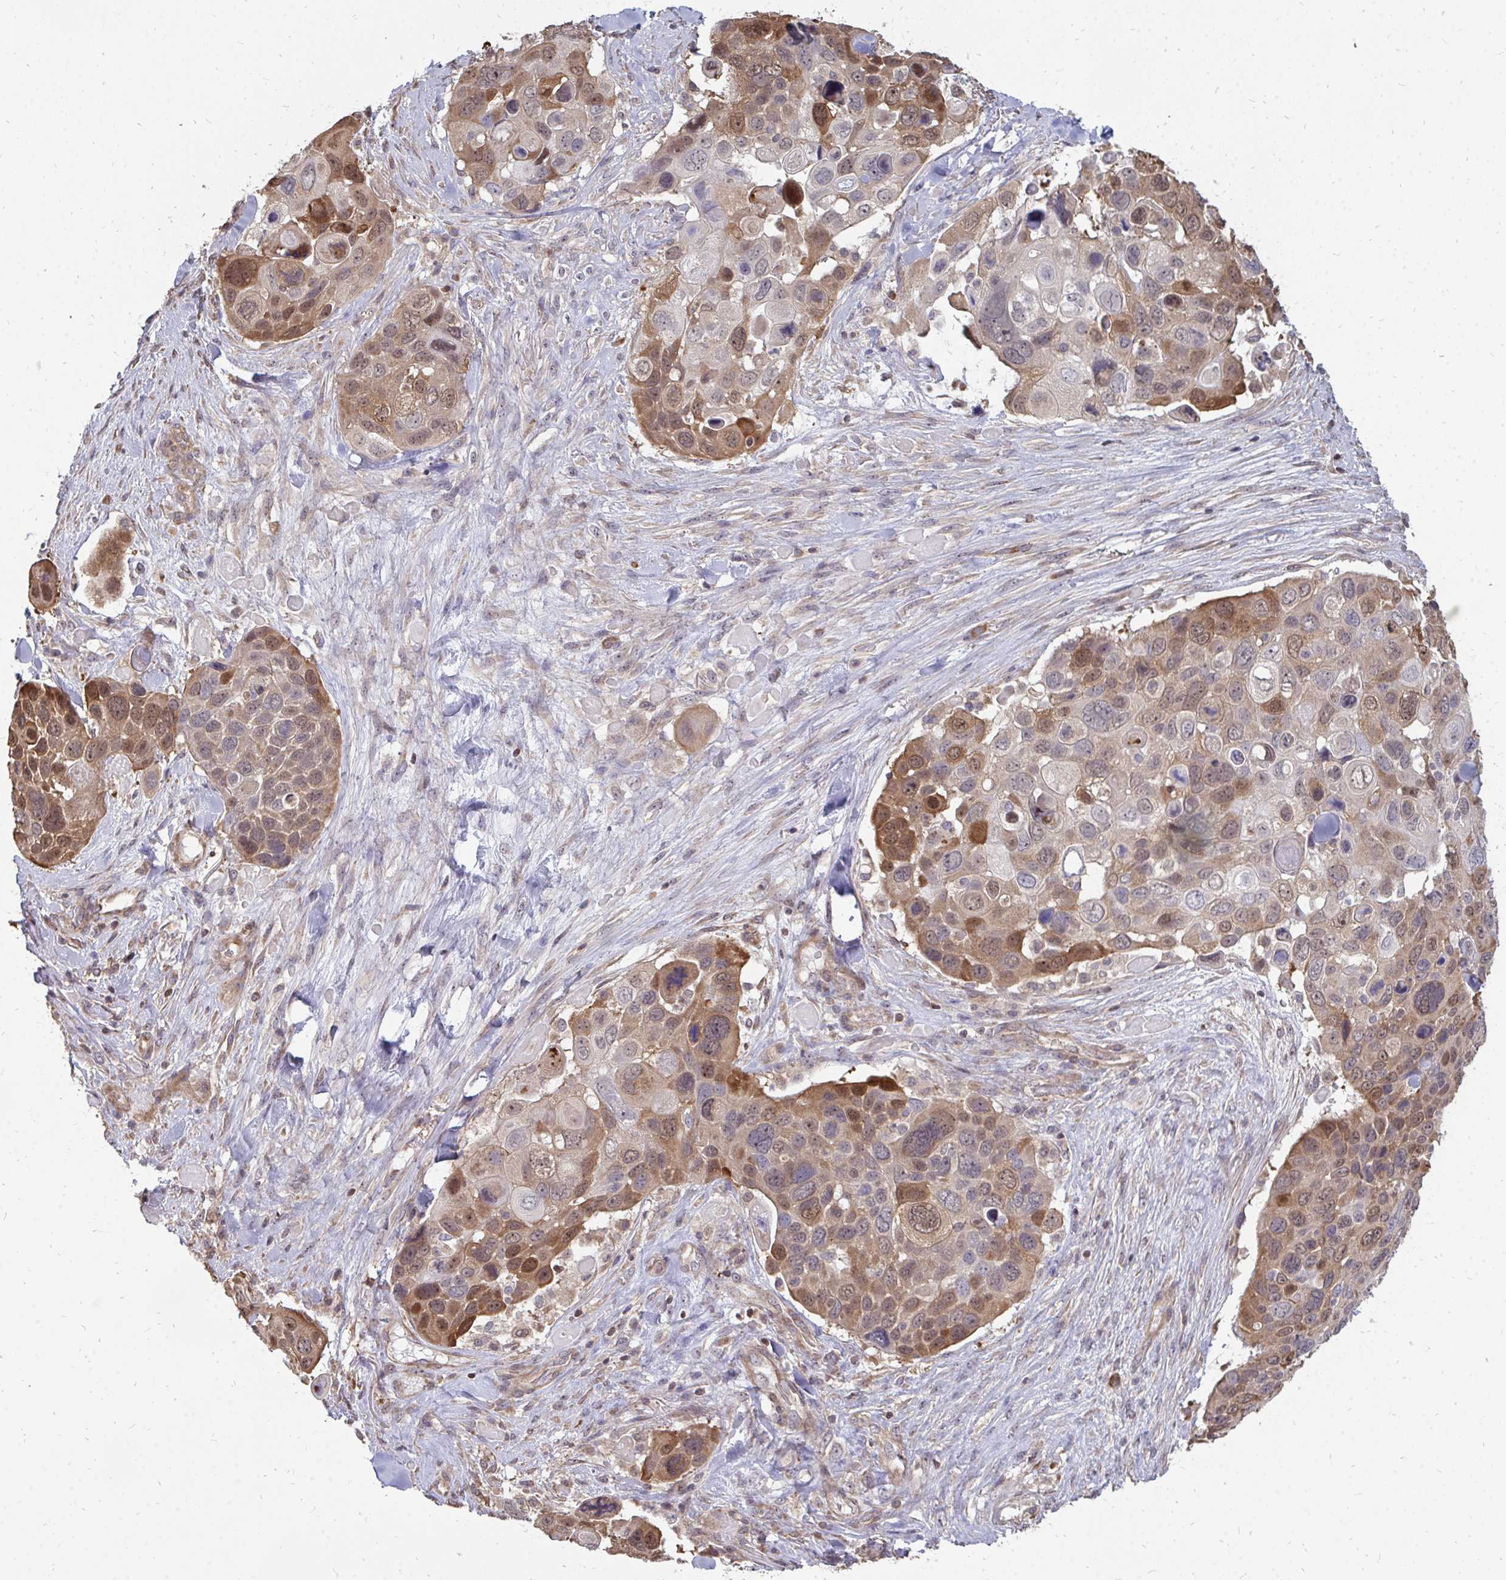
{"staining": {"intensity": "moderate", "quantity": ">75%", "location": "cytoplasmic/membranous"}, "tissue": "skin cancer", "cell_type": "Tumor cells", "image_type": "cancer", "snomed": [{"axis": "morphology", "description": "Basal cell carcinoma"}, {"axis": "topography", "description": "Skin"}], "caption": "Protein analysis of skin cancer tissue shows moderate cytoplasmic/membranous staining in approximately >75% of tumor cells.", "gene": "DNAJA2", "patient": {"sex": "female", "age": 74}}